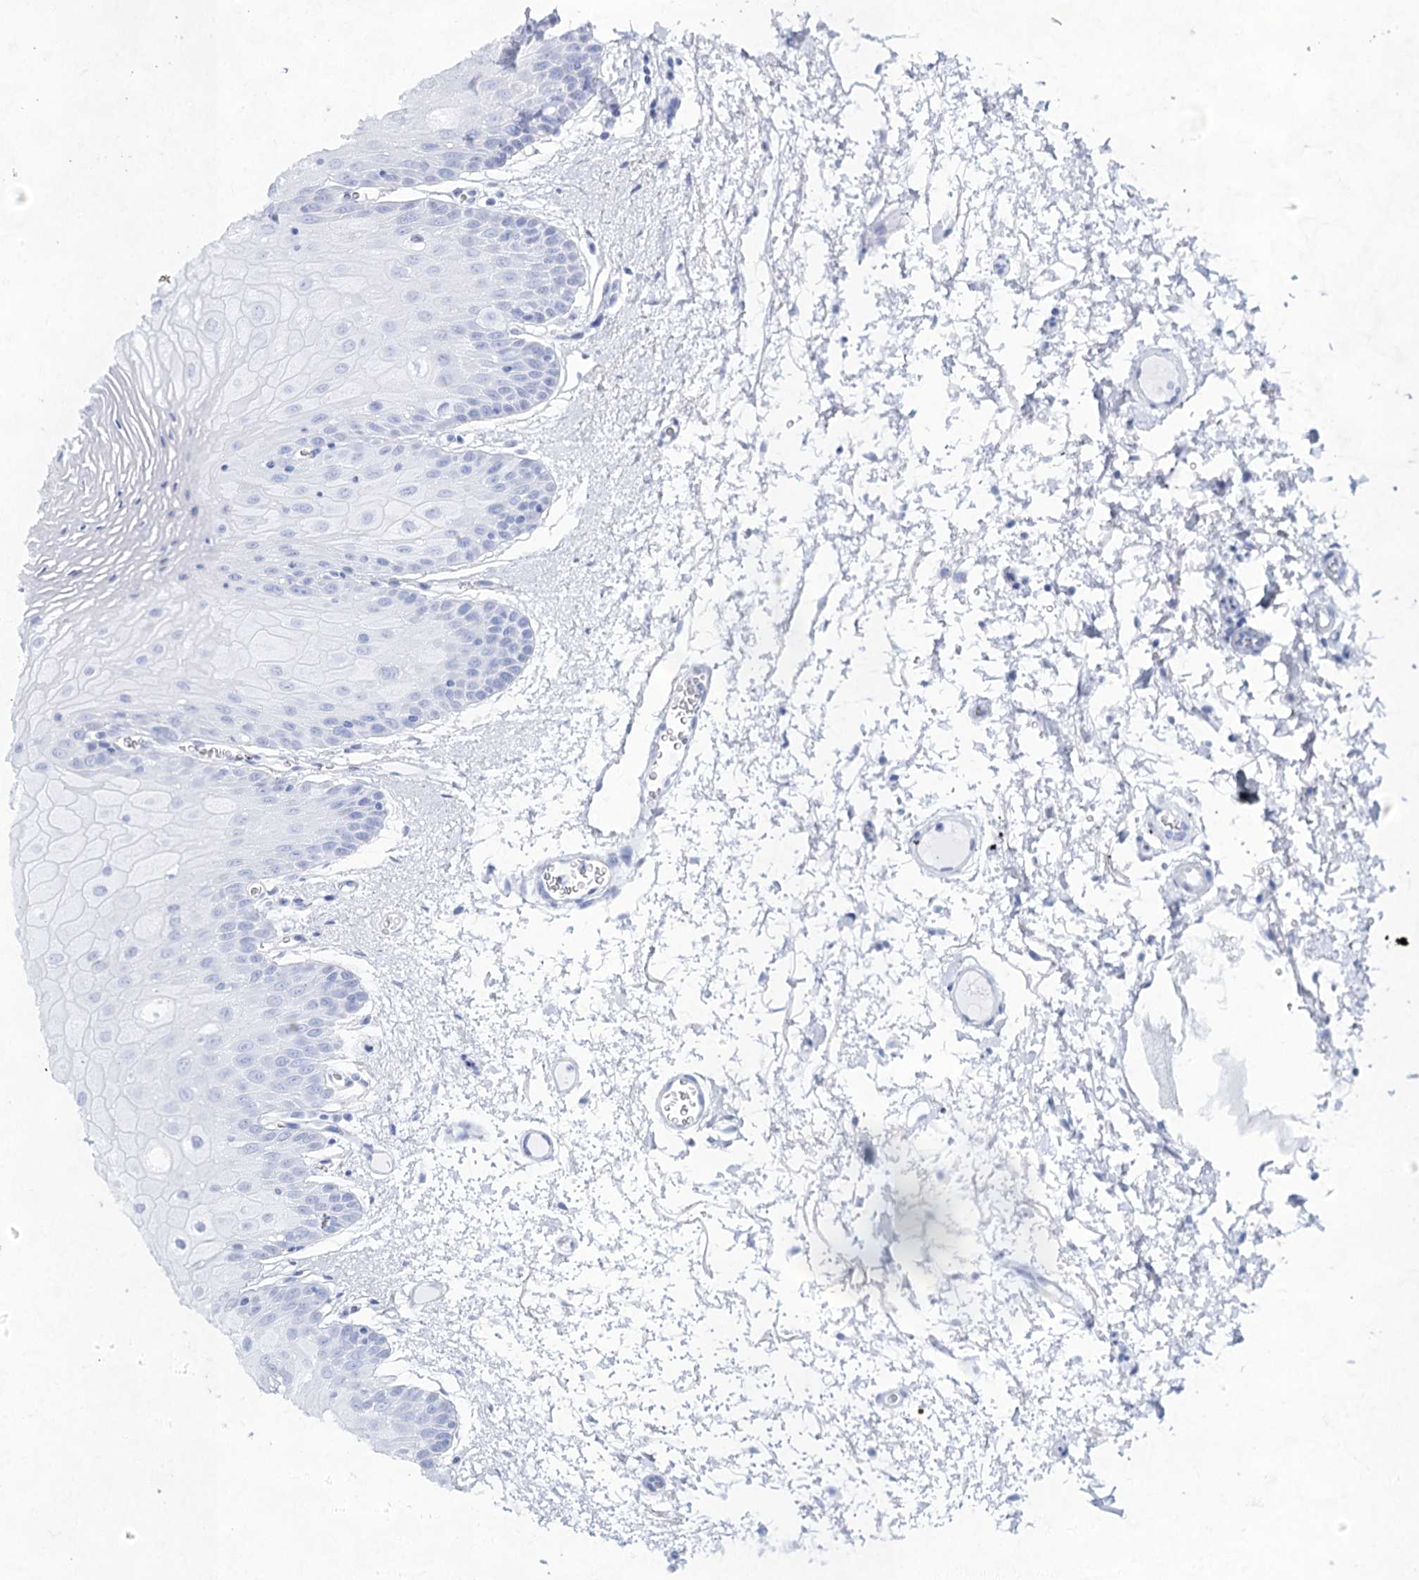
{"staining": {"intensity": "negative", "quantity": "none", "location": "none"}, "tissue": "oral mucosa", "cell_type": "Squamous epithelial cells", "image_type": "normal", "snomed": [{"axis": "morphology", "description": "Normal tissue, NOS"}, {"axis": "topography", "description": "Oral tissue"}, {"axis": "topography", "description": "Tounge, NOS"}], "caption": "An immunohistochemistry (IHC) photomicrograph of unremarkable oral mucosa is shown. There is no staining in squamous epithelial cells of oral mucosa. (Brightfield microscopy of DAB IHC at high magnification).", "gene": "ACRV1", "patient": {"sex": "female", "age": 73}}